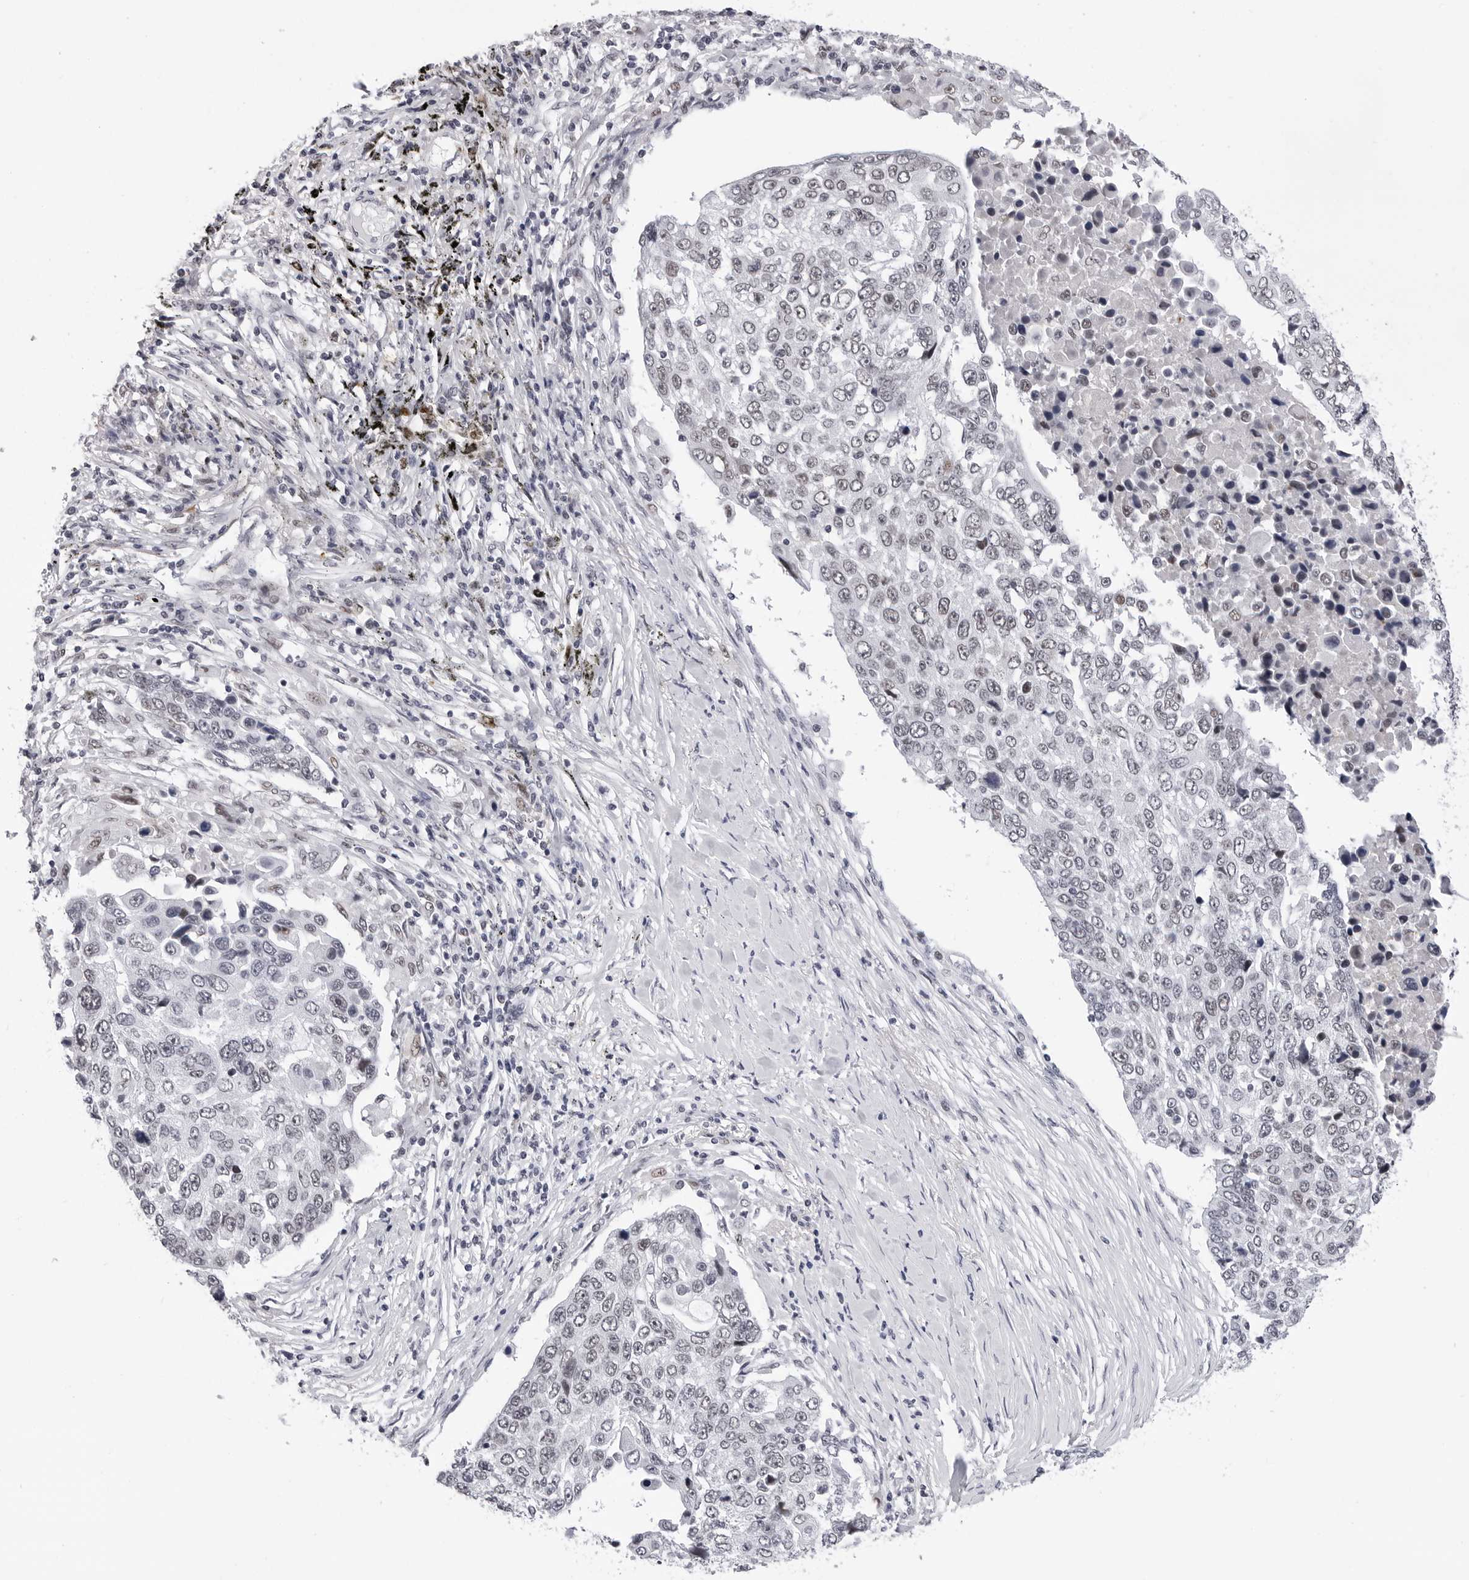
{"staining": {"intensity": "negative", "quantity": "none", "location": "none"}, "tissue": "lung cancer", "cell_type": "Tumor cells", "image_type": "cancer", "snomed": [{"axis": "morphology", "description": "Squamous cell carcinoma, NOS"}, {"axis": "topography", "description": "Lung"}], "caption": "Immunohistochemistry (IHC) photomicrograph of neoplastic tissue: lung squamous cell carcinoma stained with DAB demonstrates no significant protein expression in tumor cells.", "gene": "SF3B4", "patient": {"sex": "male", "age": 66}}